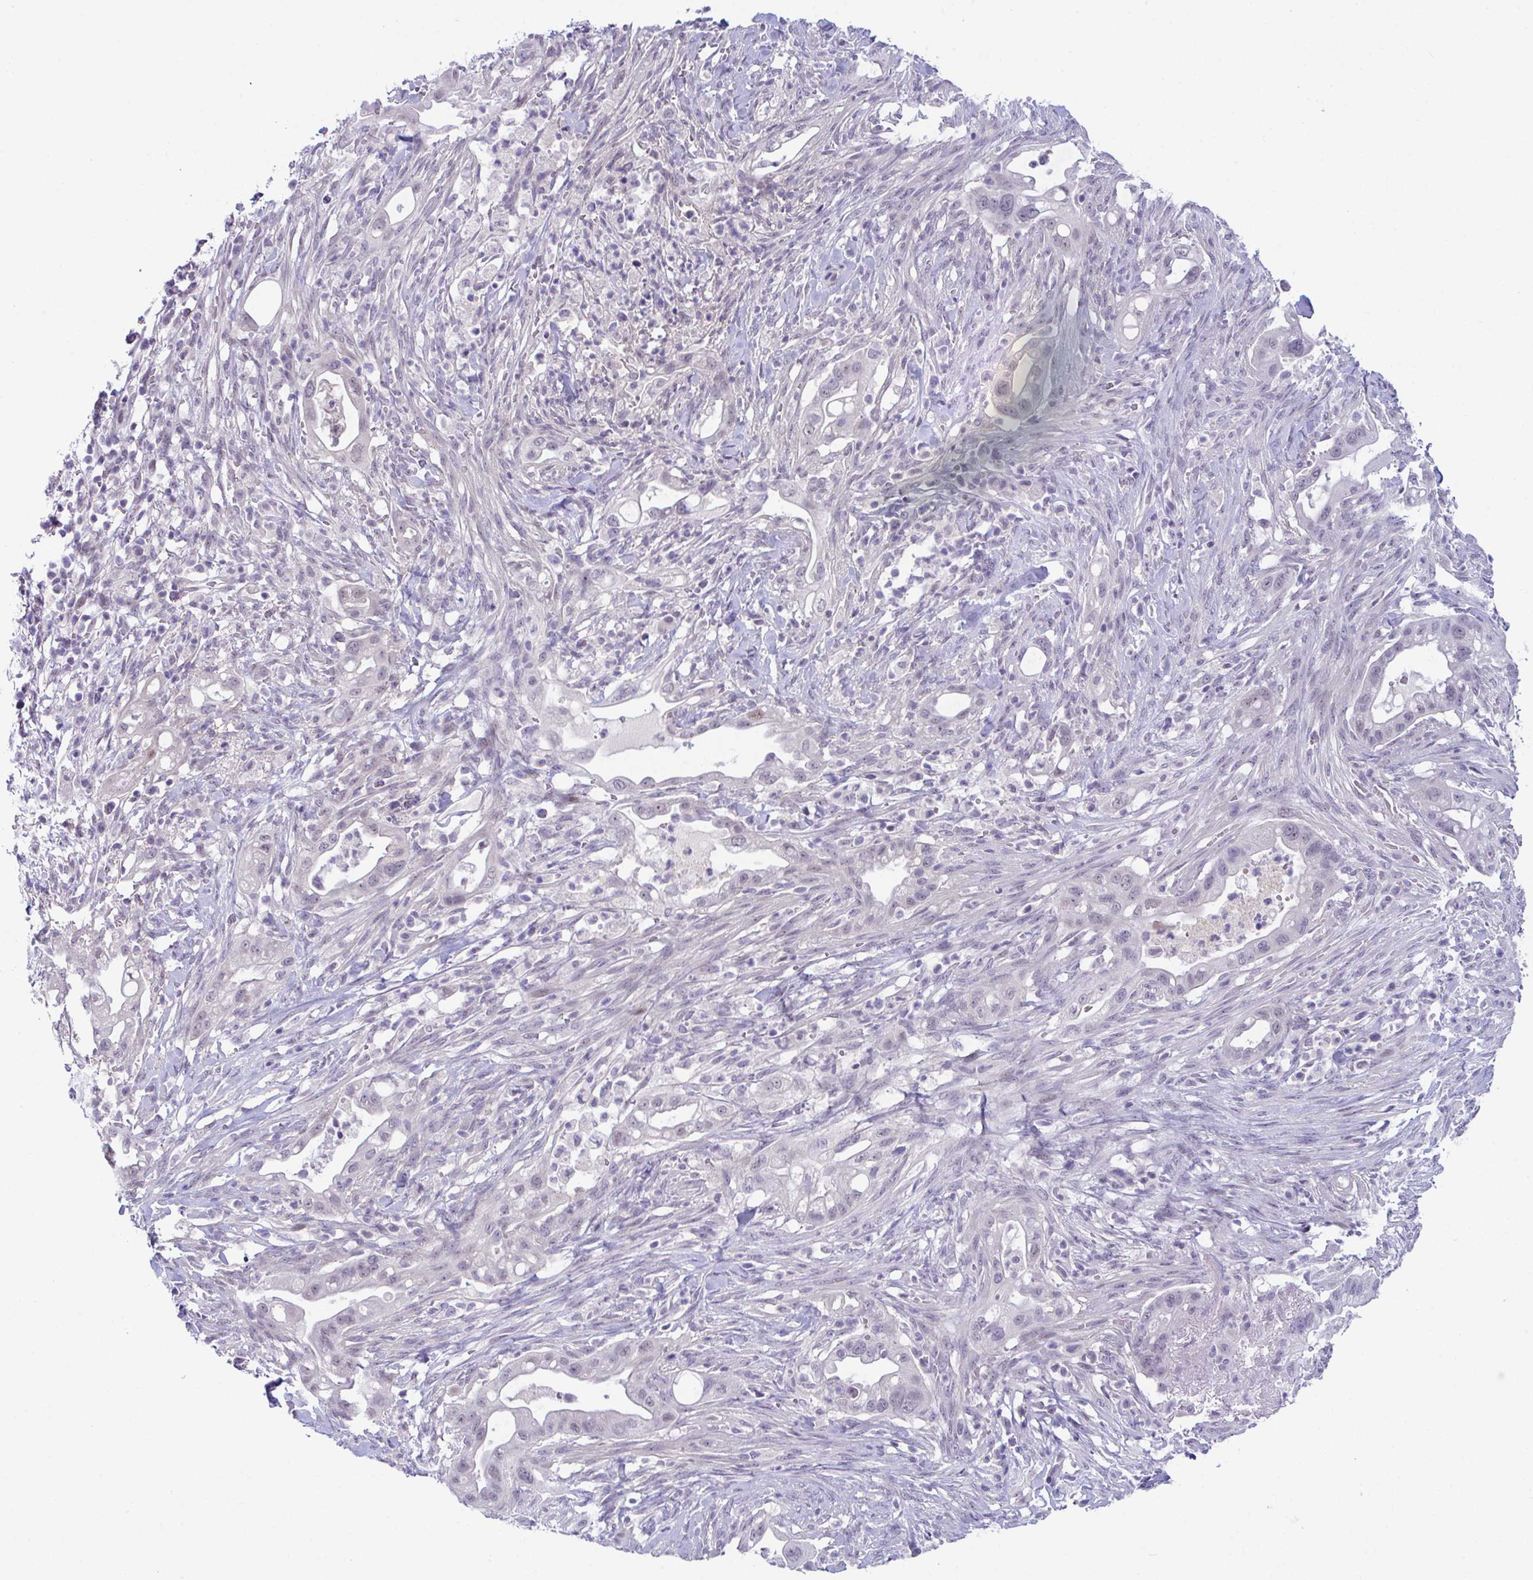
{"staining": {"intensity": "negative", "quantity": "none", "location": "none"}, "tissue": "pancreatic cancer", "cell_type": "Tumor cells", "image_type": "cancer", "snomed": [{"axis": "morphology", "description": "Adenocarcinoma, NOS"}, {"axis": "topography", "description": "Pancreas"}], "caption": "DAB immunohistochemical staining of adenocarcinoma (pancreatic) reveals no significant expression in tumor cells.", "gene": "USP35", "patient": {"sex": "male", "age": 44}}